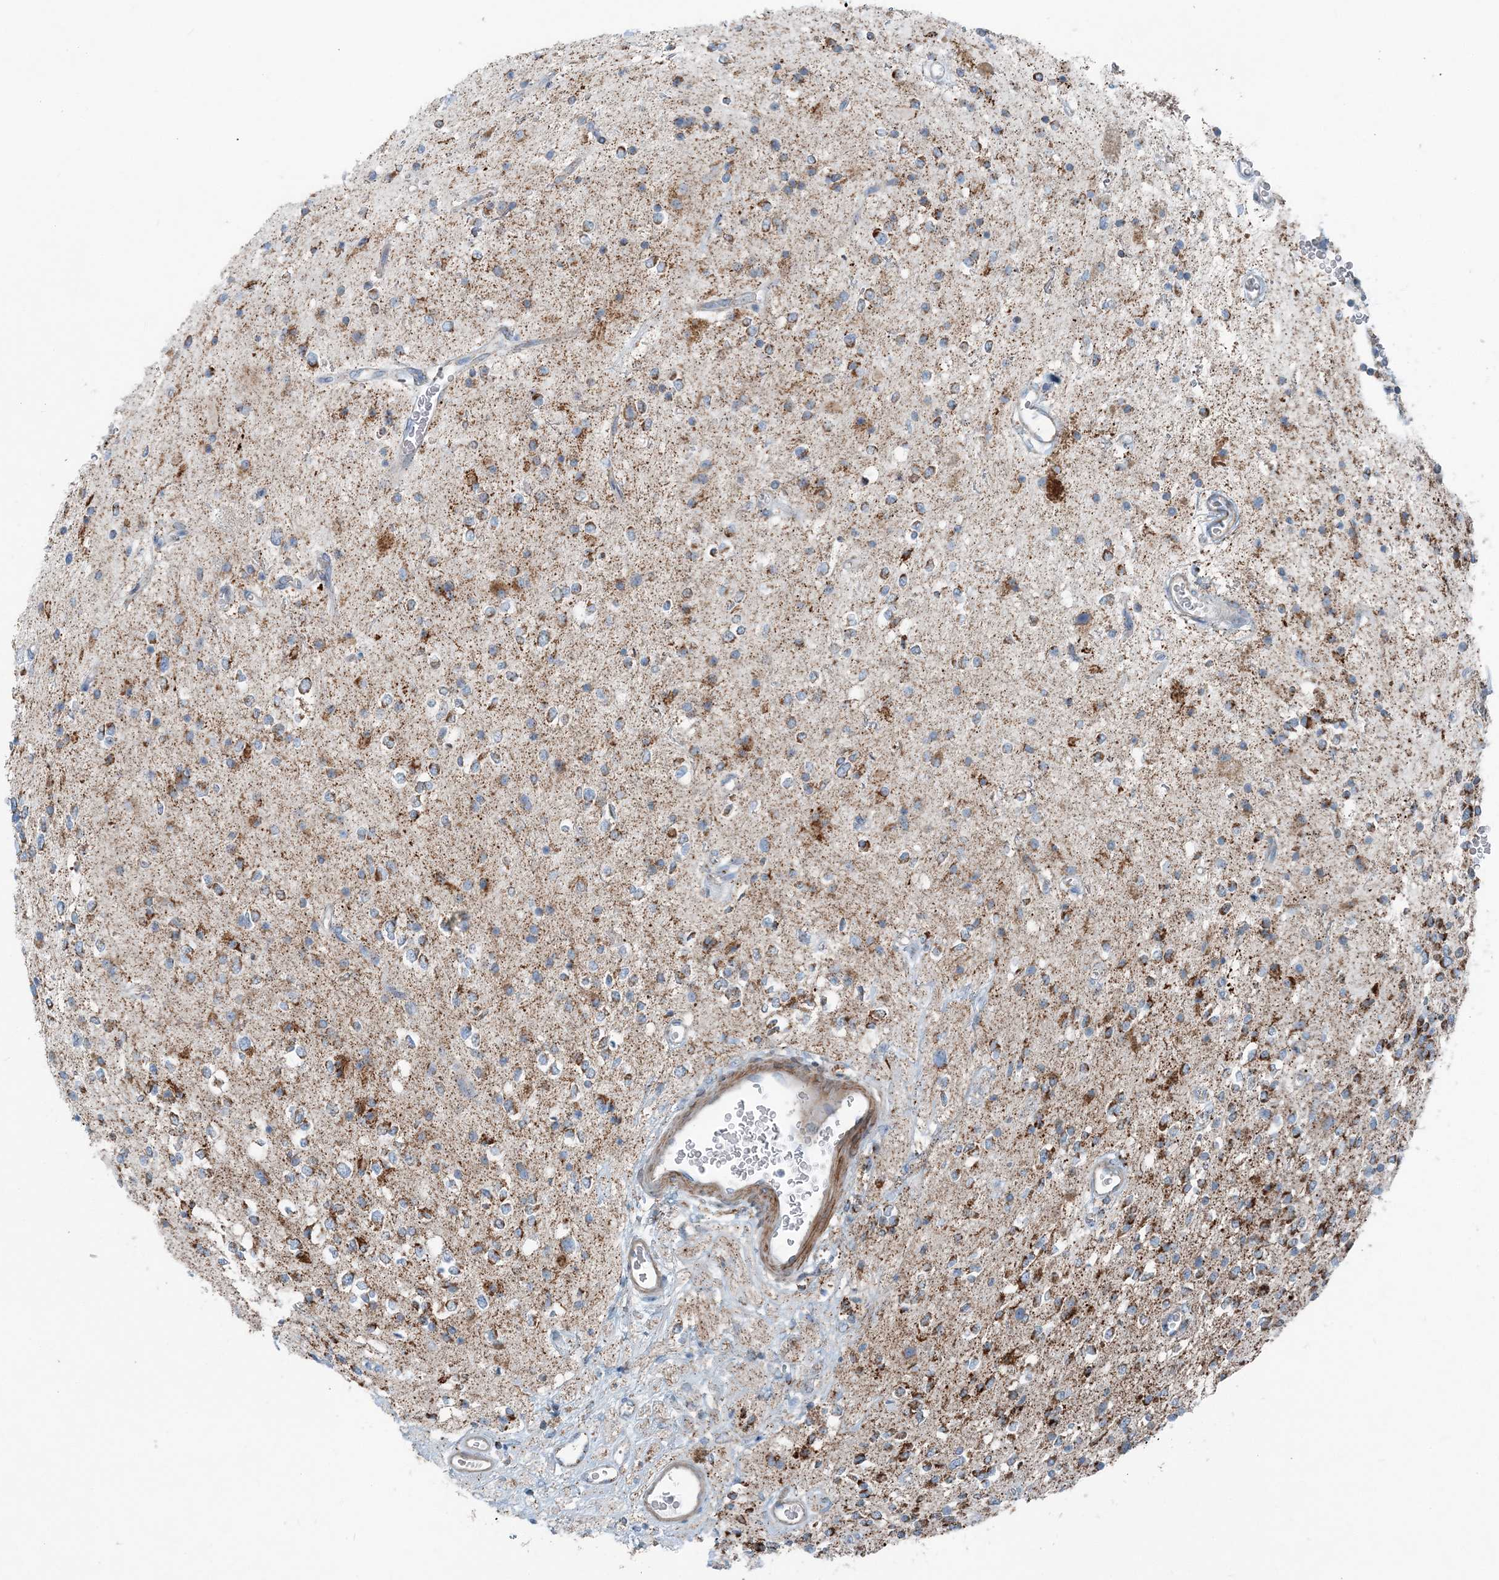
{"staining": {"intensity": "moderate", "quantity": "<25%", "location": "cytoplasmic/membranous"}, "tissue": "glioma", "cell_type": "Tumor cells", "image_type": "cancer", "snomed": [{"axis": "morphology", "description": "Glioma, malignant, High grade"}, {"axis": "topography", "description": "Brain"}], "caption": "Immunohistochemical staining of human malignant glioma (high-grade) displays moderate cytoplasmic/membranous protein staining in about <25% of tumor cells. (DAB (3,3'-diaminobenzidine) IHC, brown staining for protein, blue staining for nuclei).", "gene": "INTU", "patient": {"sex": "male", "age": 34}}